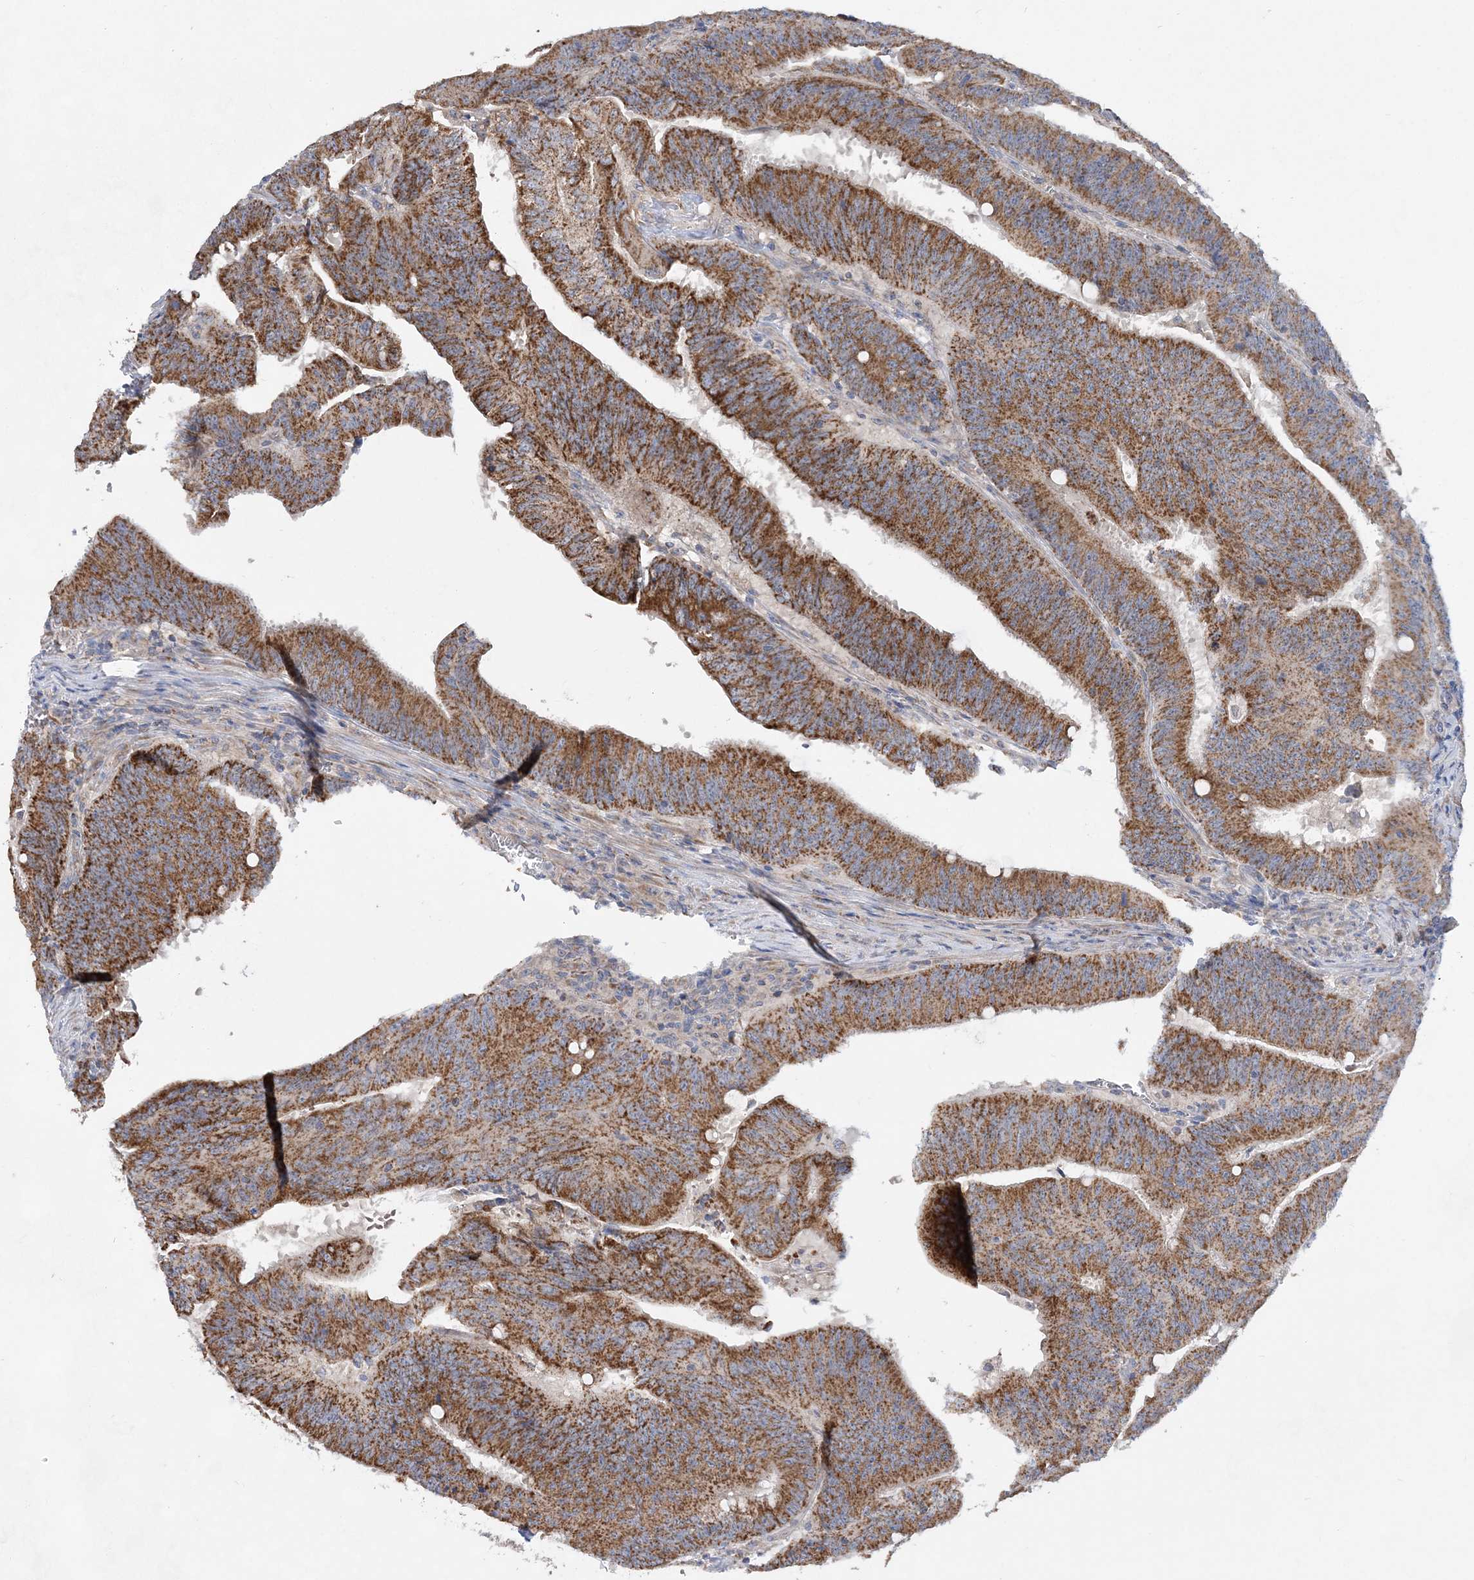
{"staining": {"intensity": "moderate", "quantity": ">75%", "location": "cytoplasmic/membranous"}, "tissue": "colorectal cancer", "cell_type": "Tumor cells", "image_type": "cancer", "snomed": [{"axis": "morphology", "description": "Adenocarcinoma, NOS"}, {"axis": "topography", "description": "Colon"}], "caption": "Immunohistochemistry of colorectal adenocarcinoma reveals medium levels of moderate cytoplasmic/membranous expression in about >75% of tumor cells. (DAB (3,3'-diaminobenzidine) = brown stain, brightfield microscopy at high magnification).", "gene": "TRAPPC13", "patient": {"sex": "male", "age": 45}}